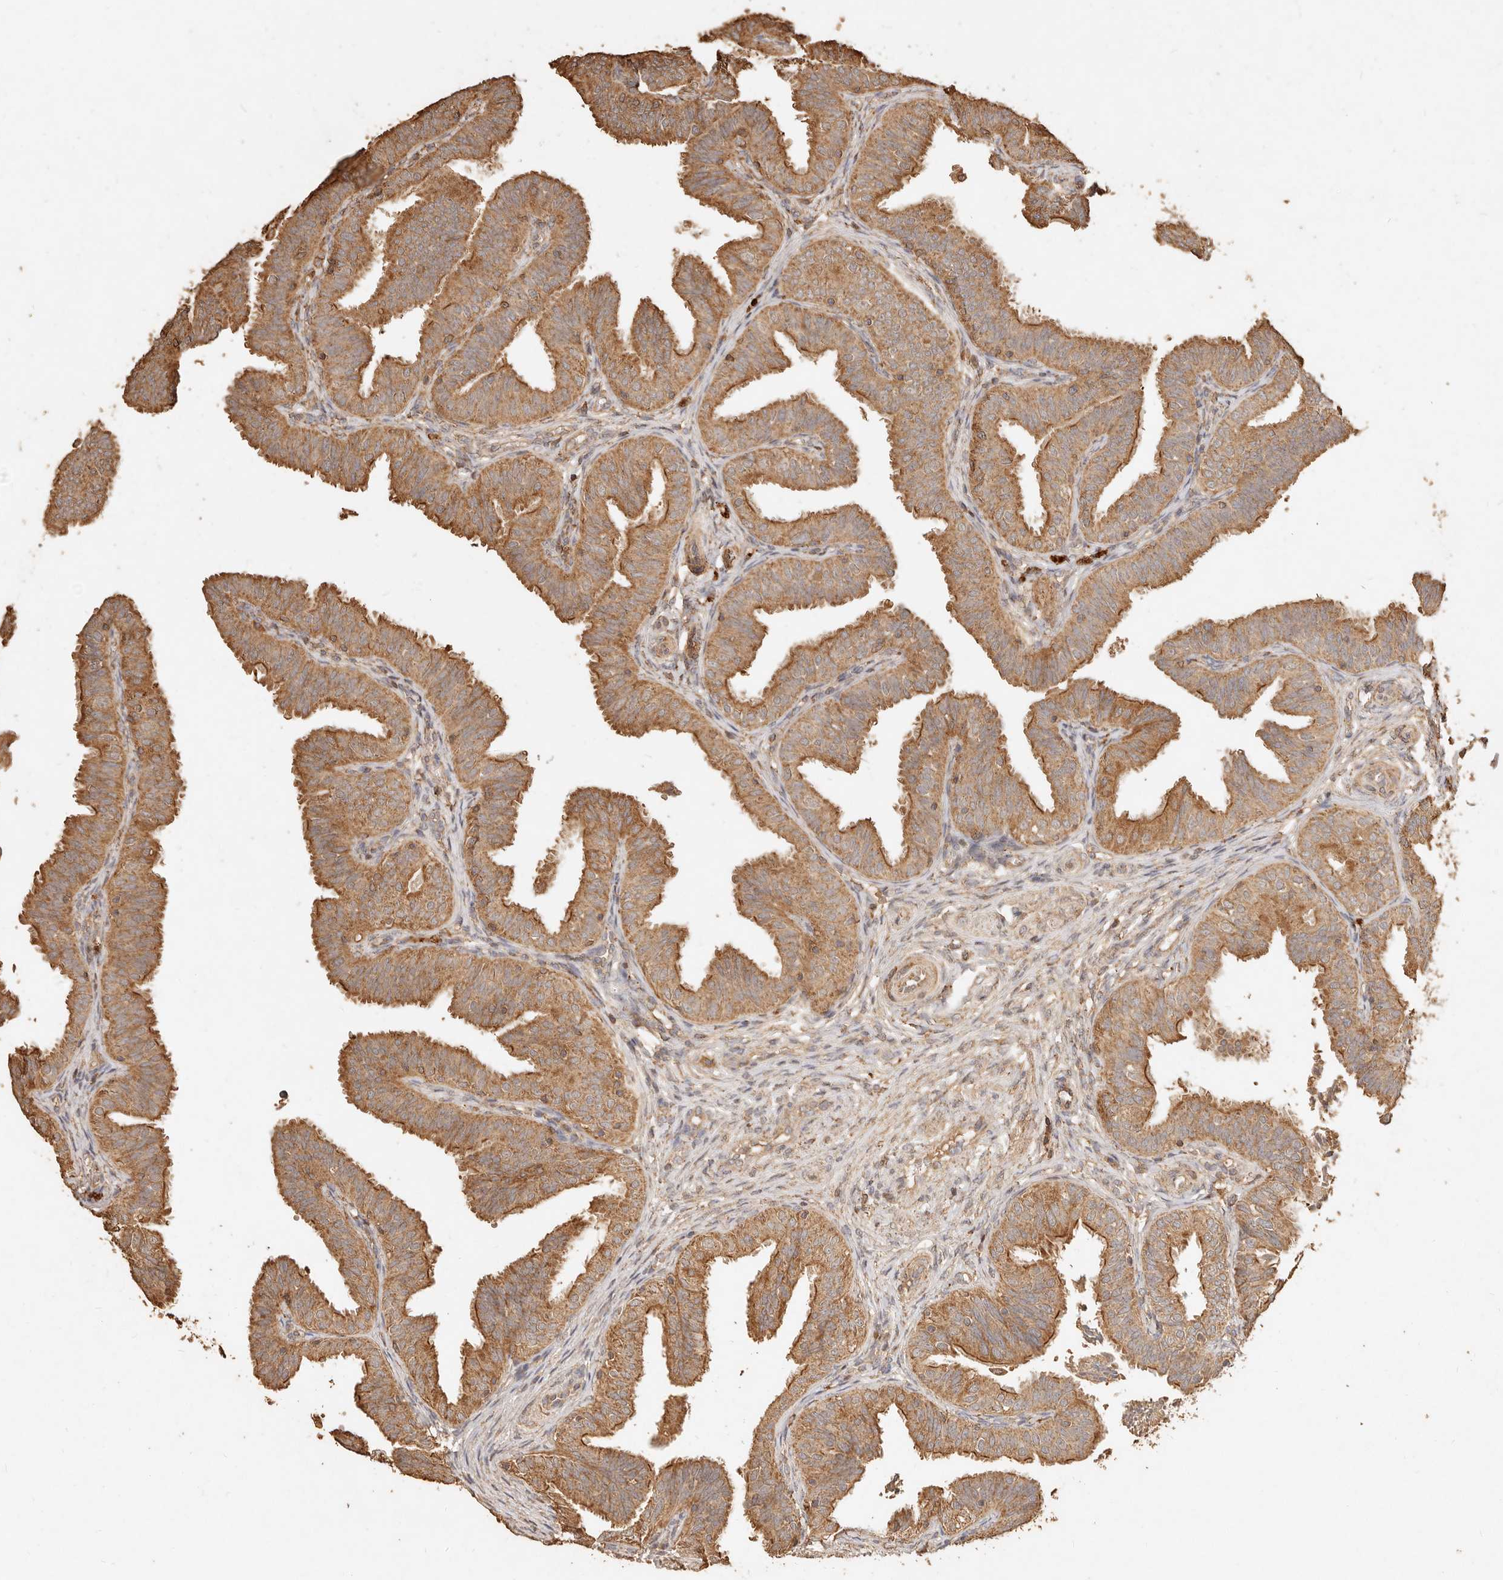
{"staining": {"intensity": "moderate", "quantity": ">75%", "location": "cytoplasmic/membranous"}, "tissue": "fallopian tube", "cell_type": "Glandular cells", "image_type": "normal", "snomed": [{"axis": "morphology", "description": "Normal tissue, NOS"}, {"axis": "topography", "description": "Fallopian tube"}], "caption": "Fallopian tube stained with DAB (3,3'-diaminobenzidine) immunohistochemistry (IHC) demonstrates medium levels of moderate cytoplasmic/membranous staining in about >75% of glandular cells.", "gene": "FAM180B", "patient": {"sex": "female", "age": 35}}